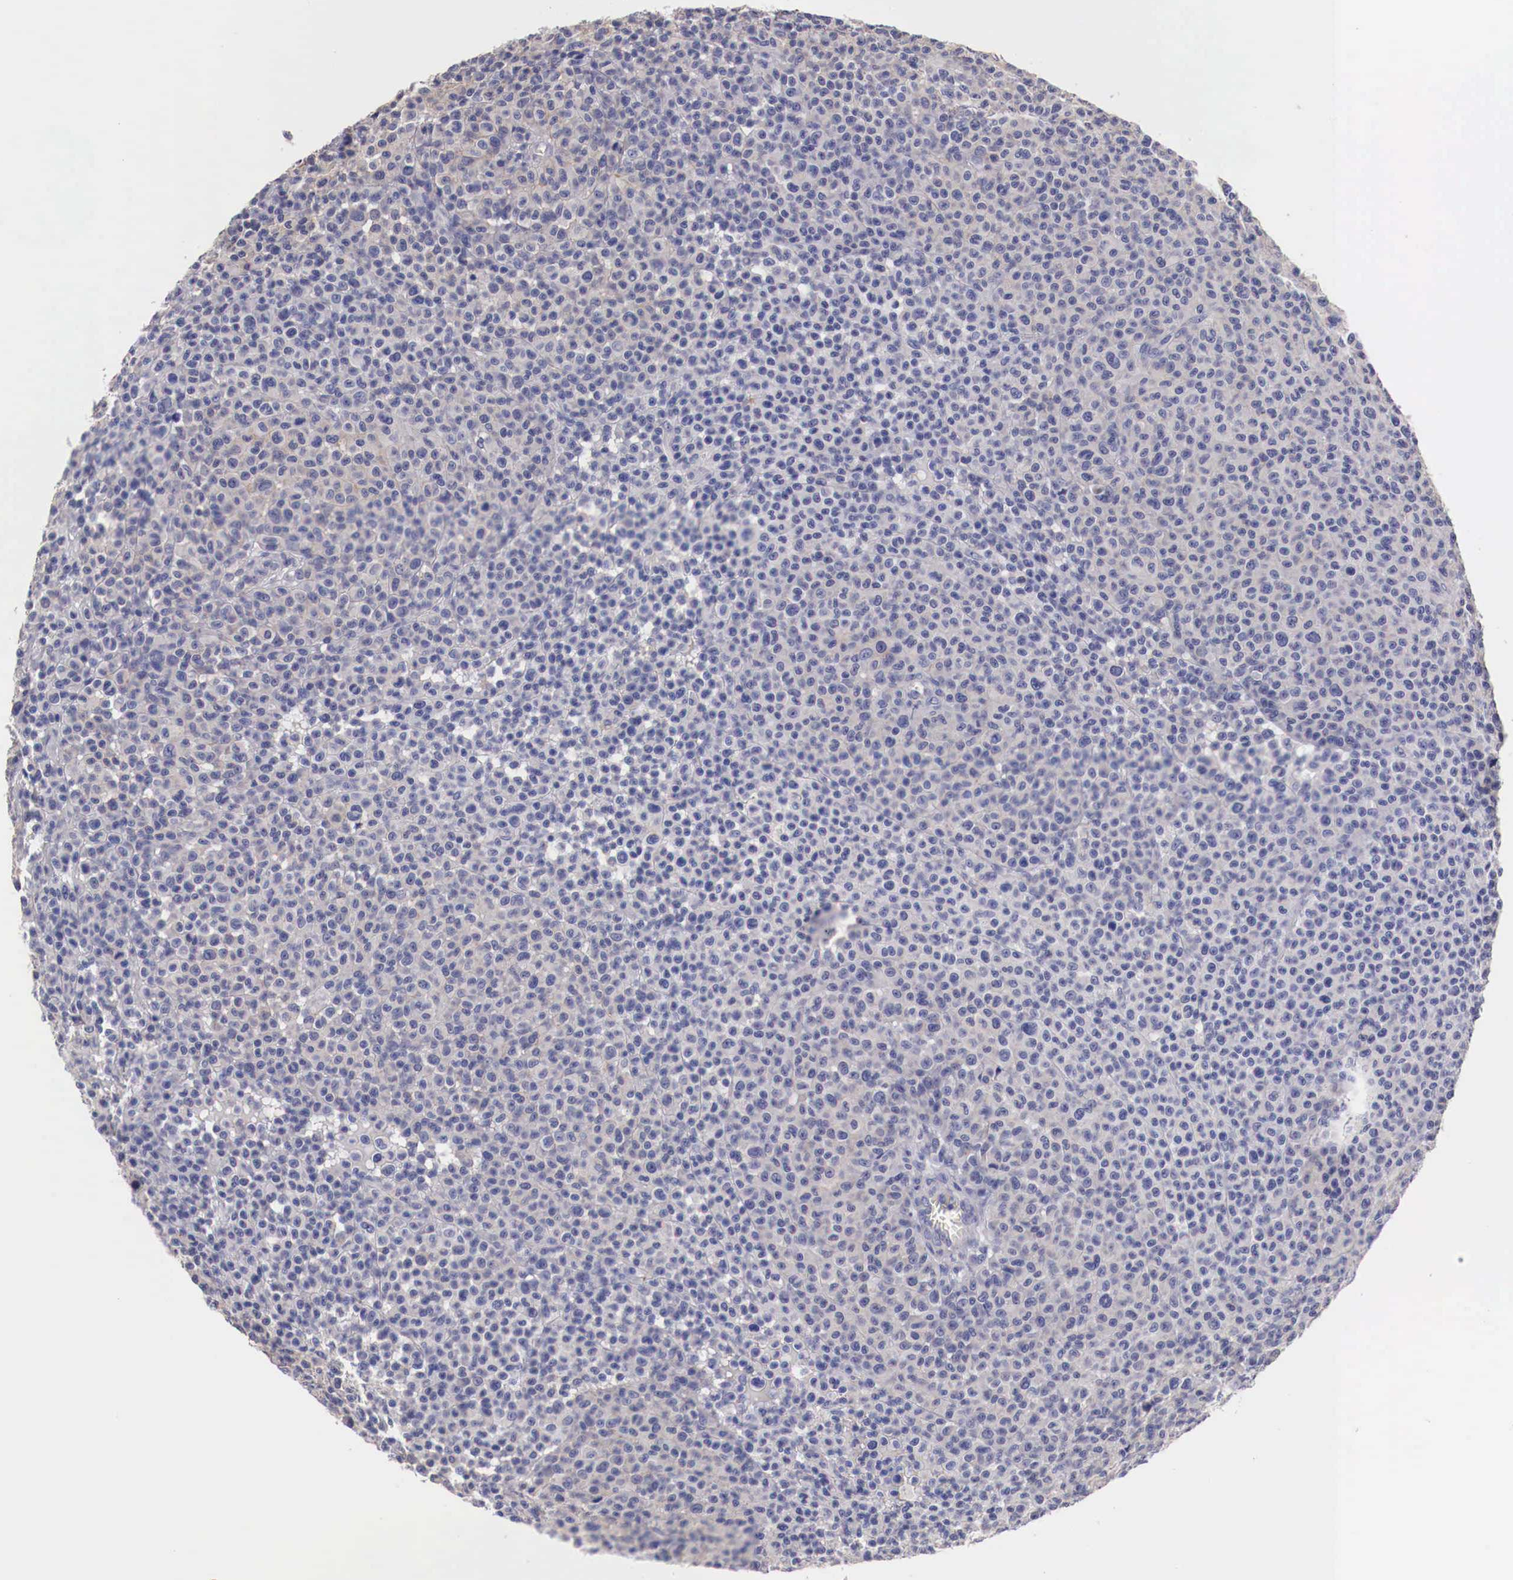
{"staining": {"intensity": "negative", "quantity": "none", "location": "none"}, "tissue": "melanoma", "cell_type": "Tumor cells", "image_type": "cancer", "snomed": [{"axis": "morphology", "description": "Malignant melanoma, Metastatic site"}, {"axis": "topography", "description": "Skin"}], "caption": "High magnification brightfield microscopy of melanoma stained with DAB (brown) and counterstained with hematoxylin (blue): tumor cells show no significant positivity.", "gene": "PITPNA", "patient": {"sex": "male", "age": 32}}